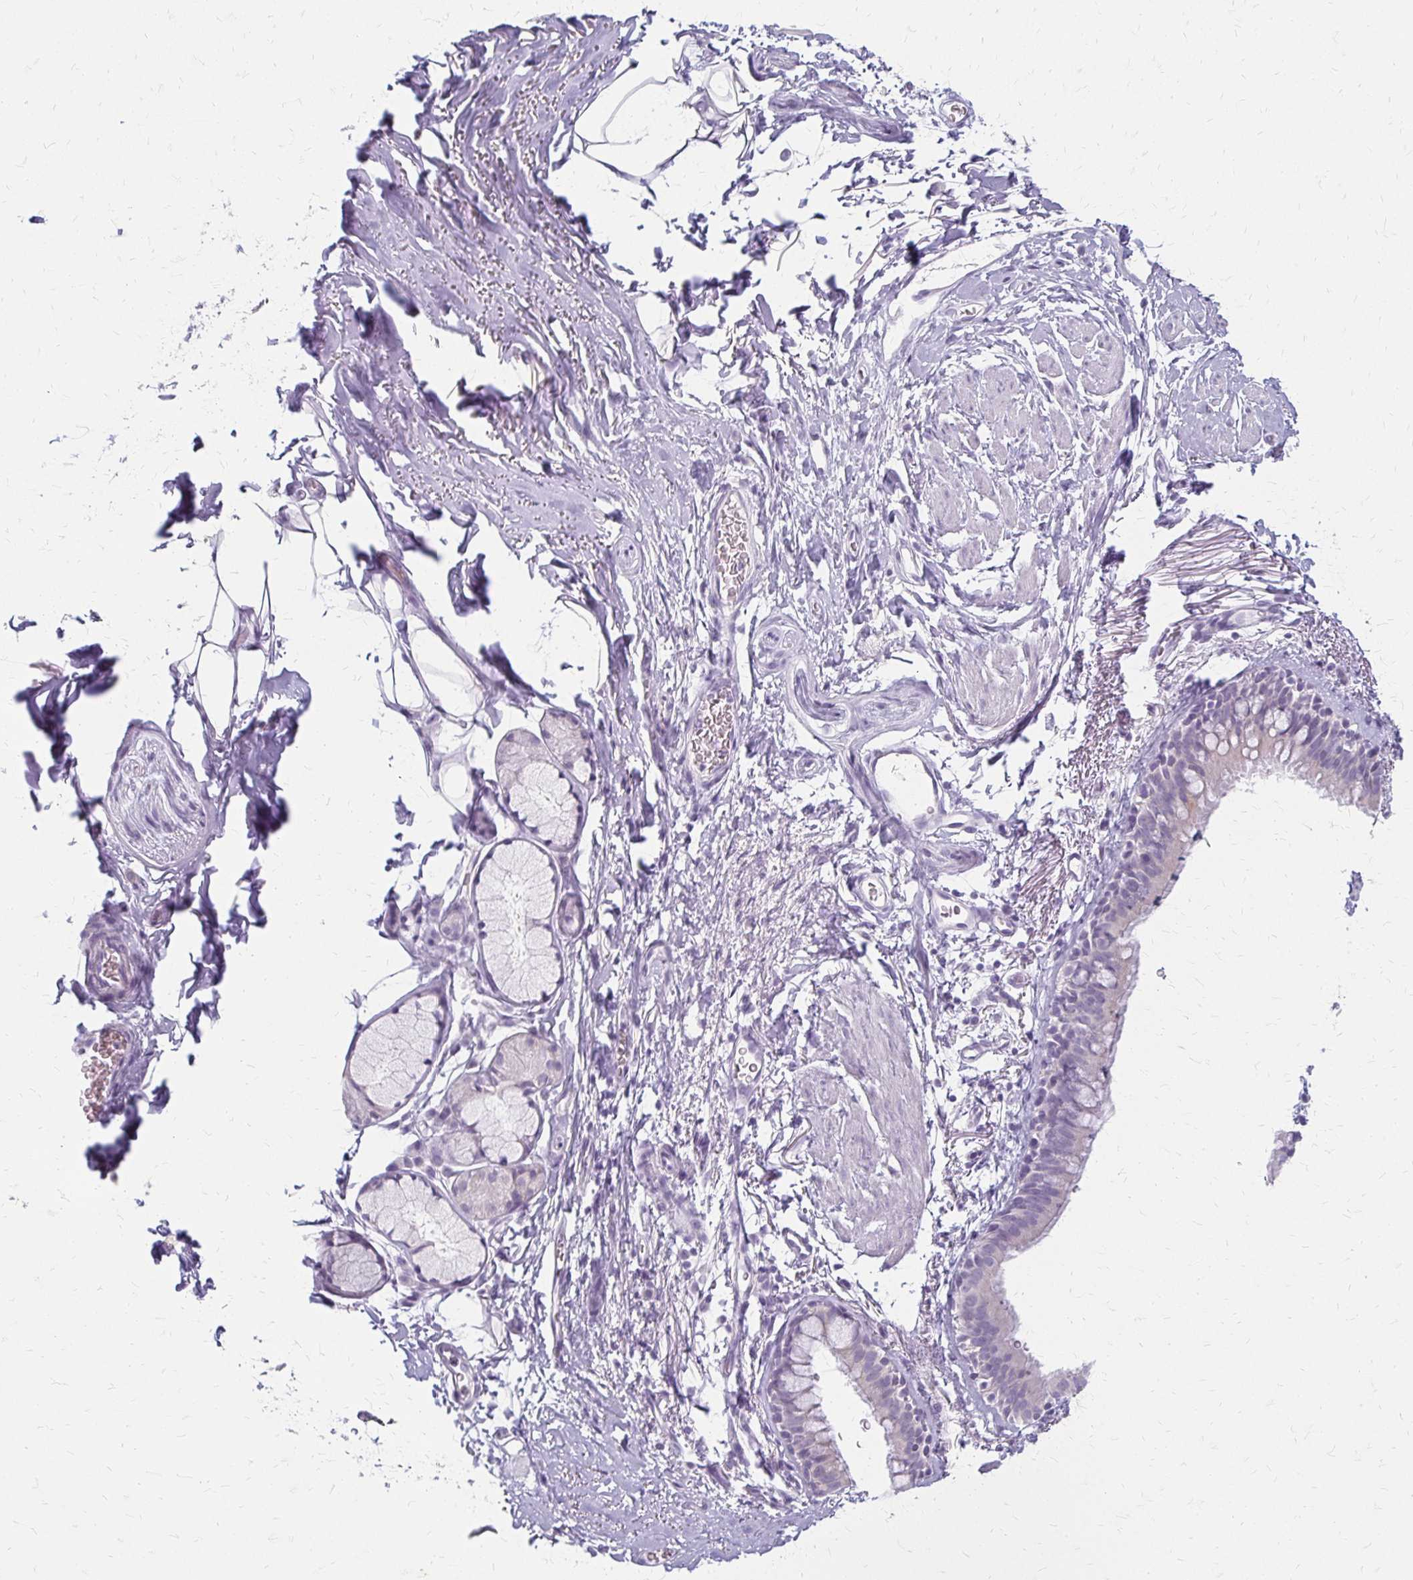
{"staining": {"intensity": "negative", "quantity": "none", "location": "none"}, "tissue": "bronchus", "cell_type": "Respiratory epithelial cells", "image_type": "normal", "snomed": [{"axis": "morphology", "description": "Normal tissue, NOS"}, {"axis": "topography", "description": "Bronchus"}], "caption": "This is a image of immunohistochemistry (IHC) staining of unremarkable bronchus, which shows no expression in respiratory epithelial cells. (Immunohistochemistry (ihc), brightfield microscopy, high magnification).", "gene": "ACP5", "patient": {"sex": "male", "age": 67}}